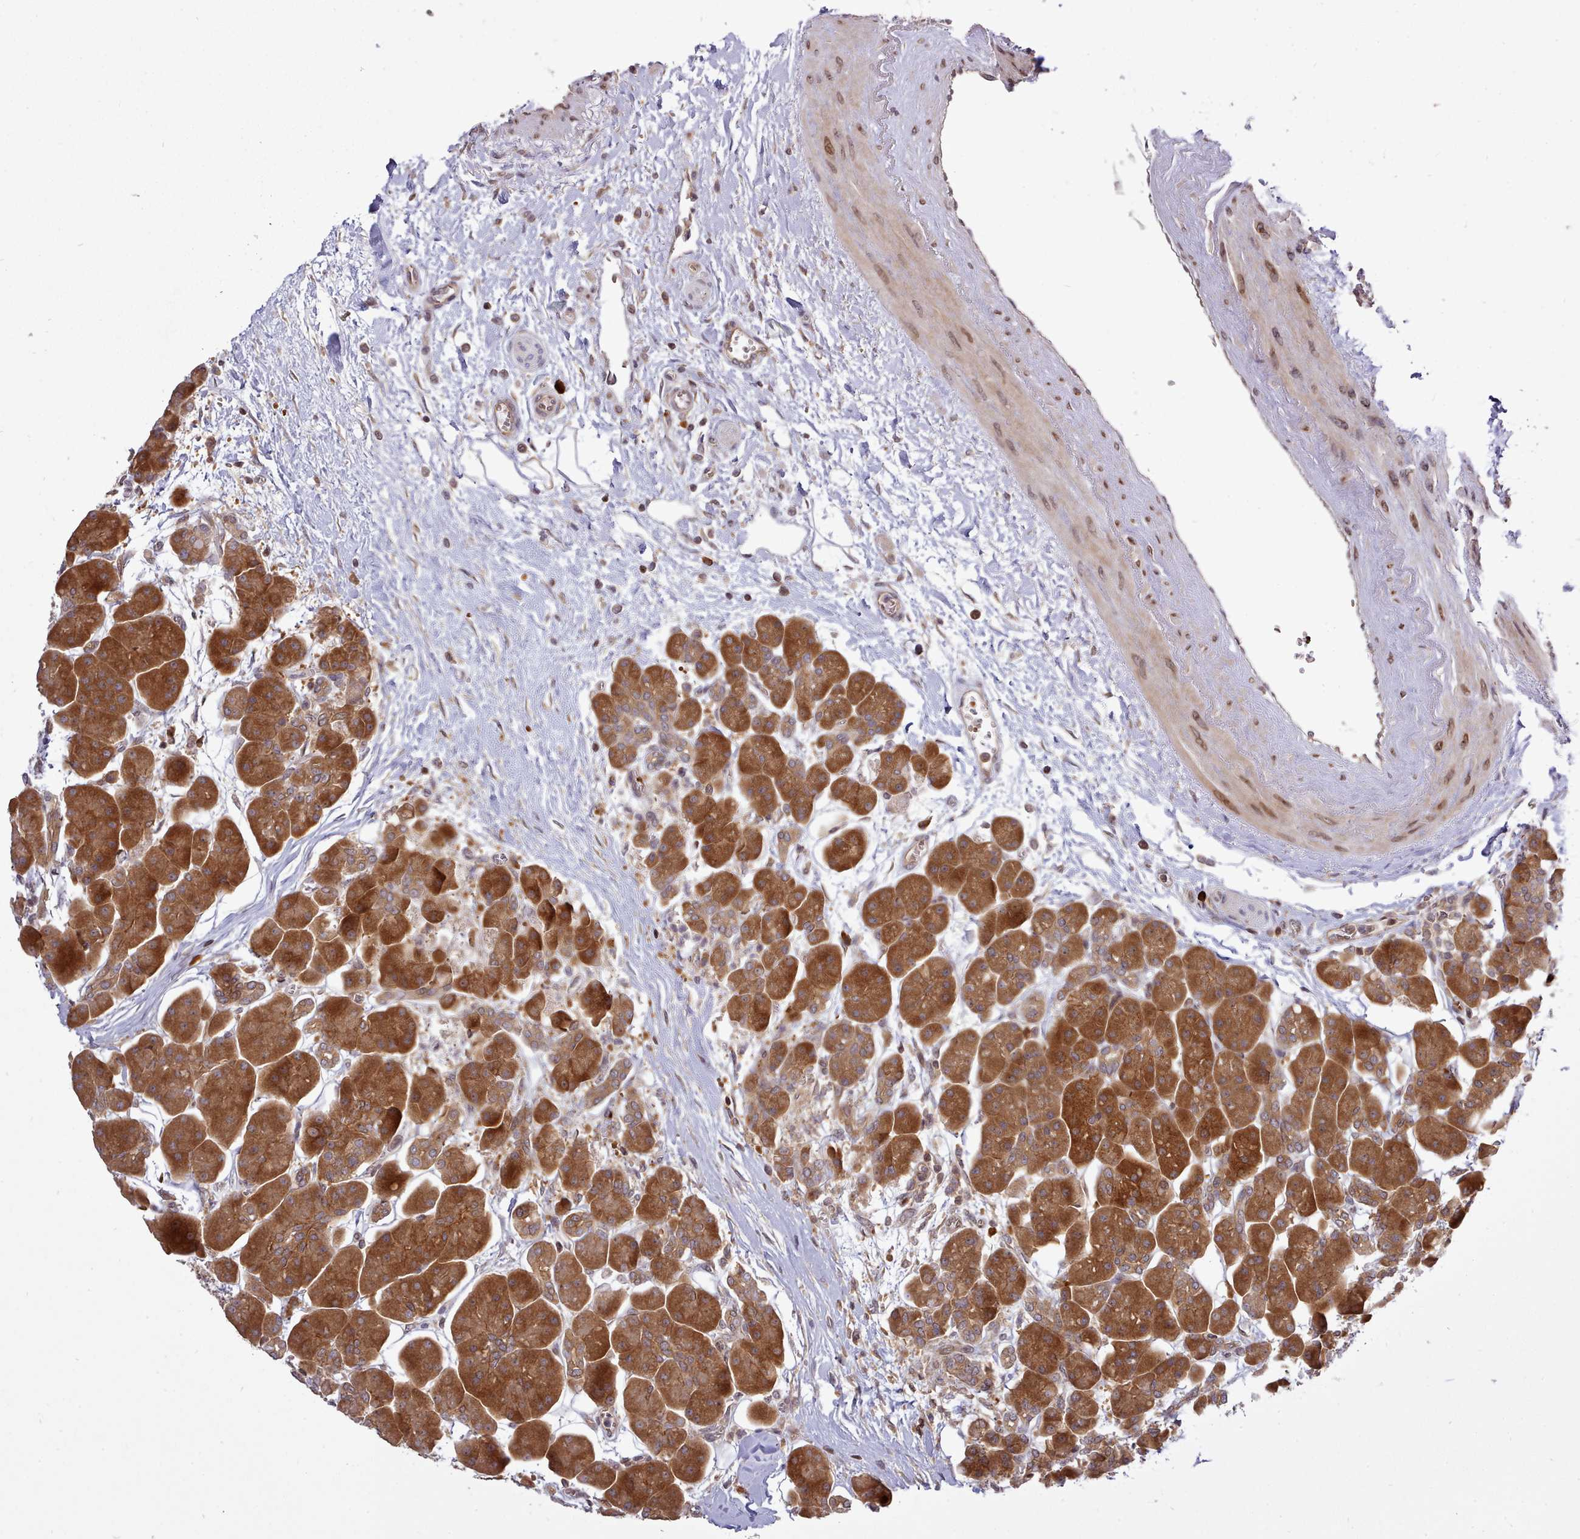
{"staining": {"intensity": "strong", "quantity": ">75%", "location": "cytoplasmic/membranous"}, "tissue": "pancreas", "cell_type": "Exocrine glandular cells", "image_type": "normal", "snomed": [{"axis": "morphology", "description": "Normal tissue, NOS"}, {"axis": "topography", "description": "Pancreas"}], "caption": "Immunohistochemical staining of unremarkable pancreas exhibits >75% levels of strong cytoplasmic/membranous protein staining in approximately >75% of exocrine glandular cells.", "gene": "UBE2G1", "patient": {"sex": "male", "age": 66}}